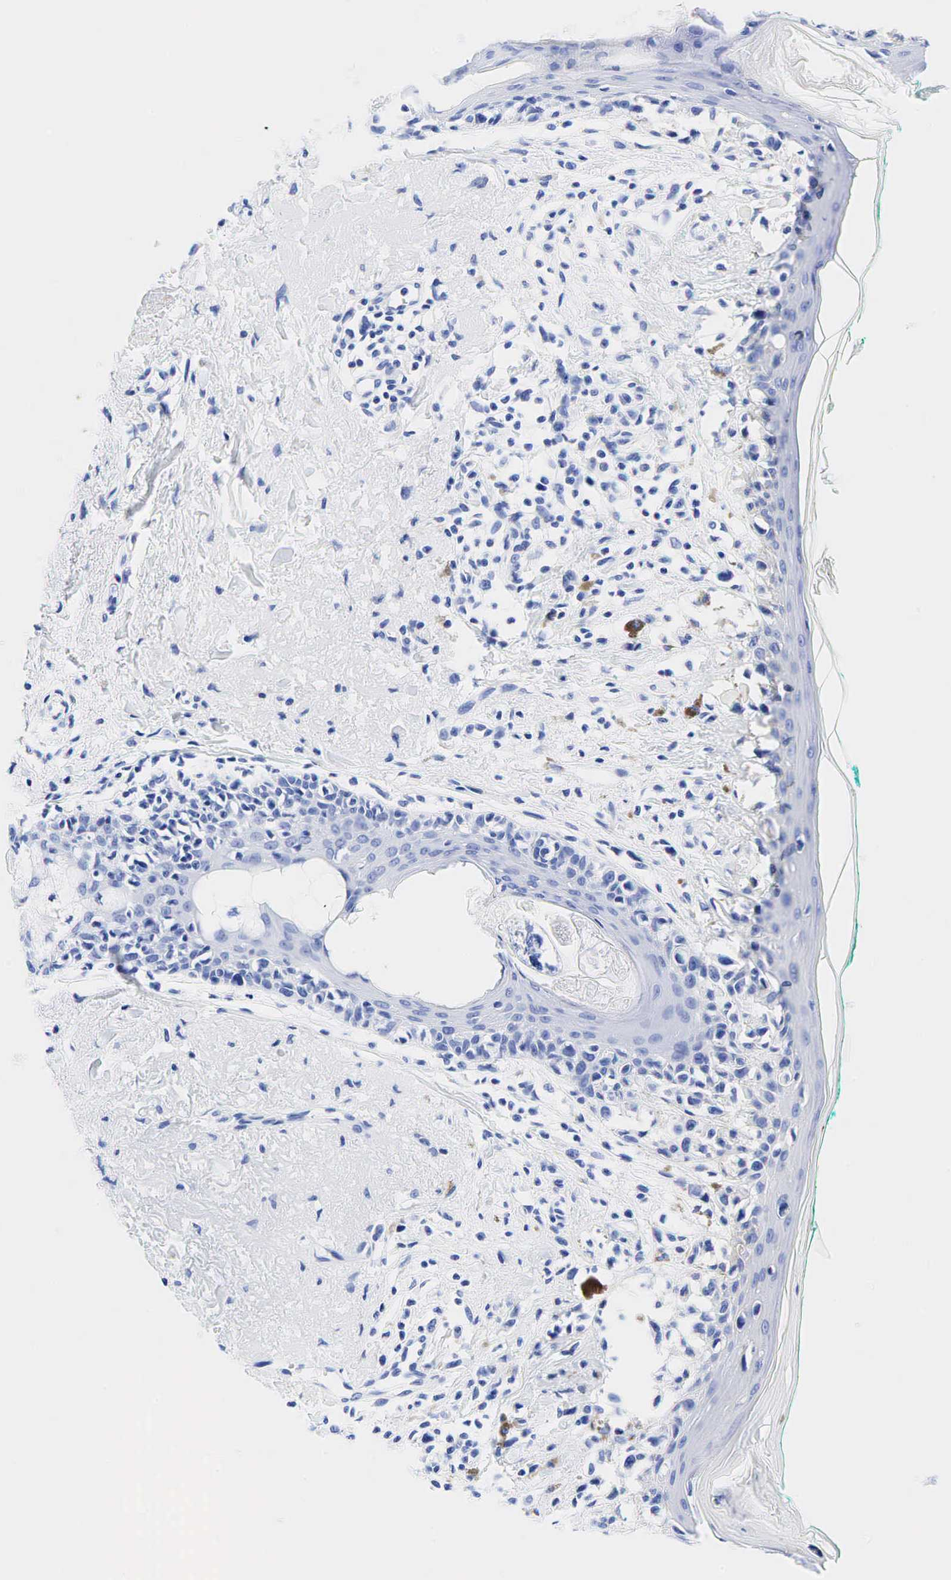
{"staining": {"intensity": "negative", "quantity": "none", "location": "none"}, "tissue": "melanoma", "cell_type": "Tumor cells", "image_type": "cancer", "snomed": [{"axis": "morphology", "description": "Malignant melanoma, NOS"}, {"axis": "topography", "description": "Skin"}], "caption": "DAB (3,3'-diaminobenzidine) immunohistochemical staining of human malignant melanoma shows no significant positivity in tumor cells.", "gene": "CHGA", "patient": {"sex": "male", "age": 80}}